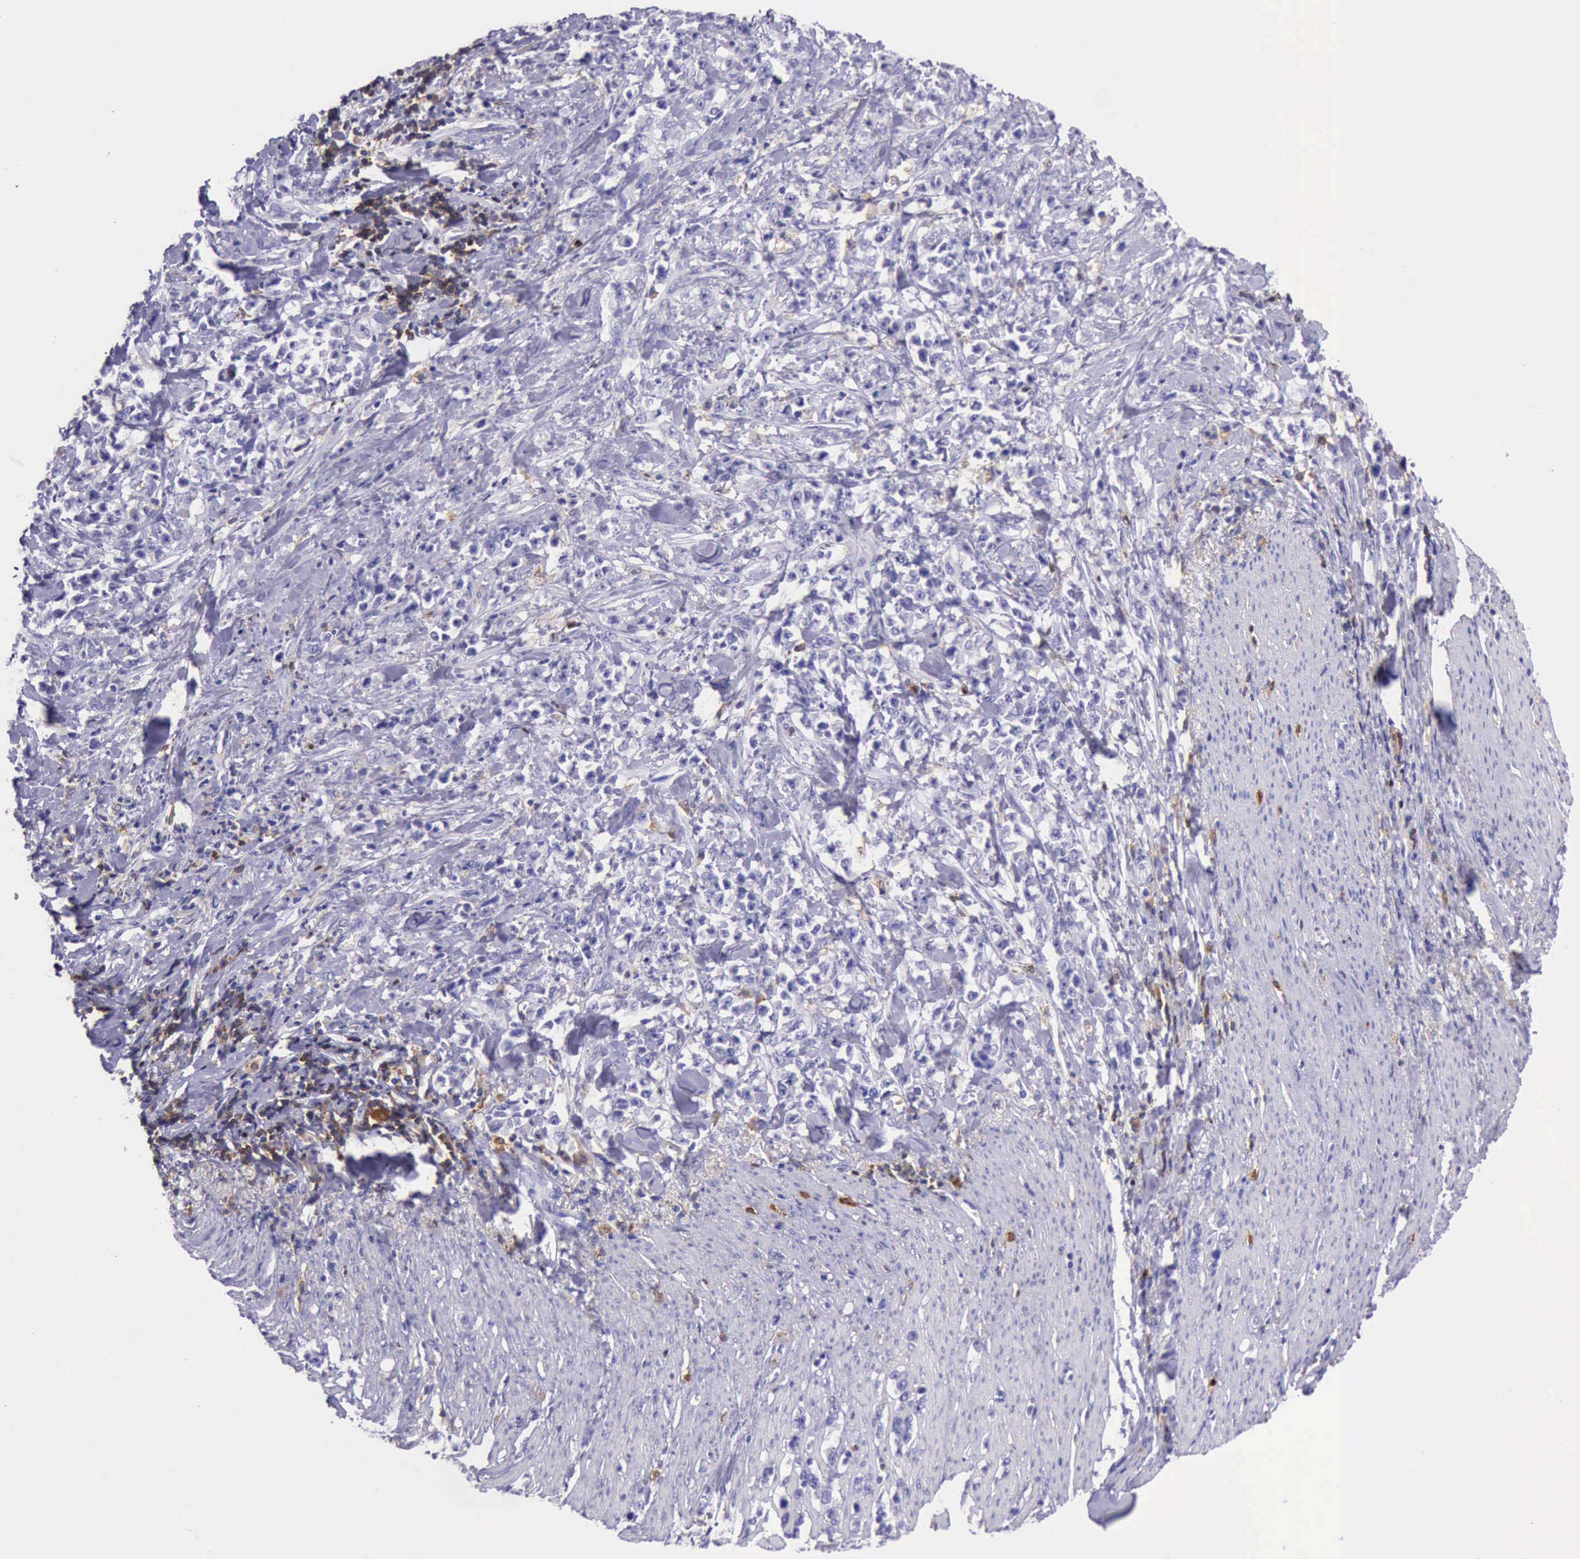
{"staining": {"intensity": "negative", "quantity": "none", "location": "none"}, "tissue": "stomach cancer", "cell_type": "Tumor cells", "image_type": "cancer", "snomed": [{"axis": "morphology", "description": "Adenocarcinoma, NOS"}, {"axis": "topography", "description": "Stomach, lower"}], "caption": "This micrograph is of stomach adenocarcinoma stained with IHC to label a protein in brown with the nuclei are counter-stained blue. There is no expression in tumor cells.", "gene": "BTK", "patient": {"sex": "male", "age": 88}}